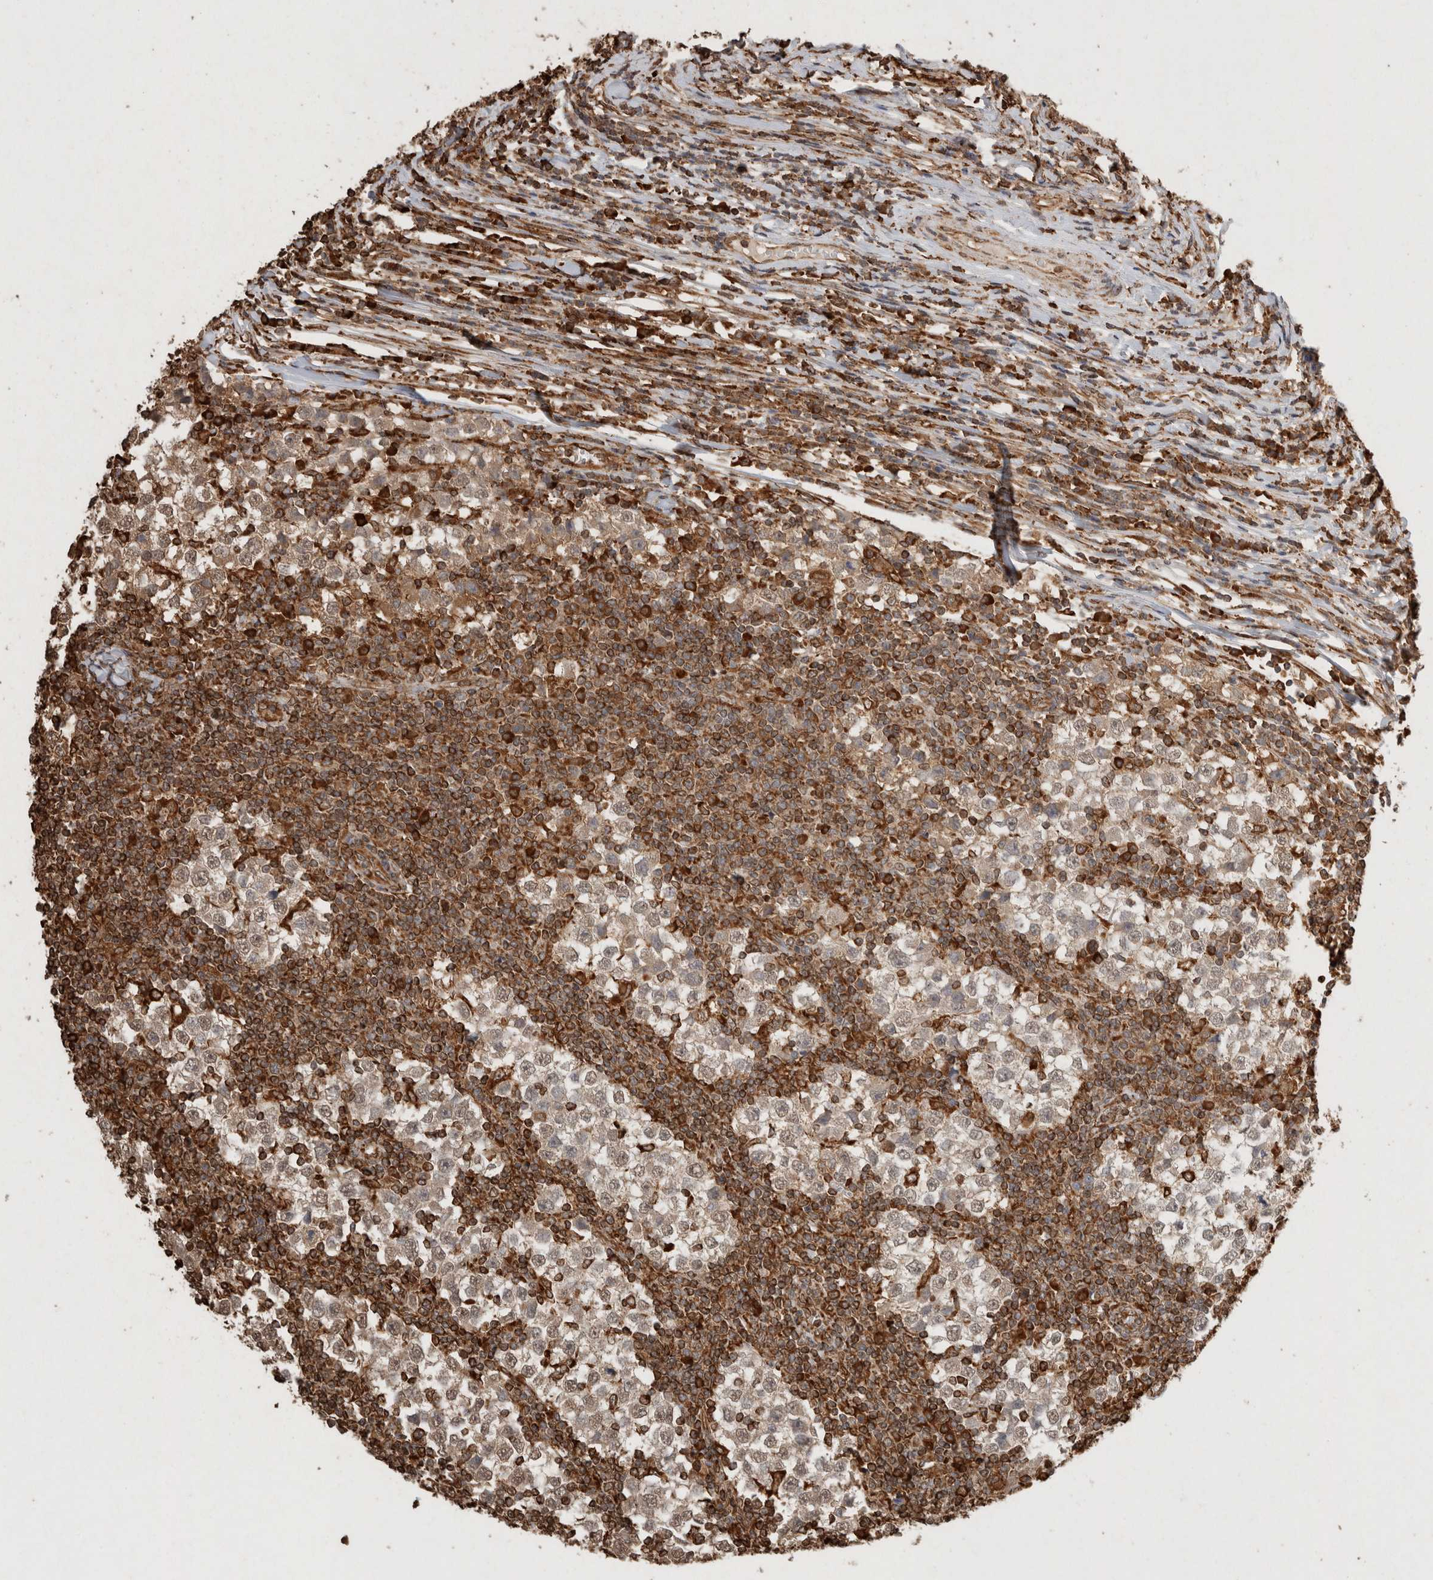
{"staining": {"intensity": "weak", "quantity": ">75%", "location": "cytoplasmic/membranous"}, "tissue": "testis cancer", "cell_type": "Tumor cells", "image_type": "cancer", "snomed": [{"axis": "morphology", "description": "Seminoma, NOS"}, {"axis": "topography", "description": "Testis"}], "caption": "Testis cancer (seminoma) was stained to show a protein in brown. There is low levels of weak cytoplasmic/membranous positivity in about >75% of tumor cells.", "gene": "ERAP1", "patient": {"sex": "male", "age": 65}}